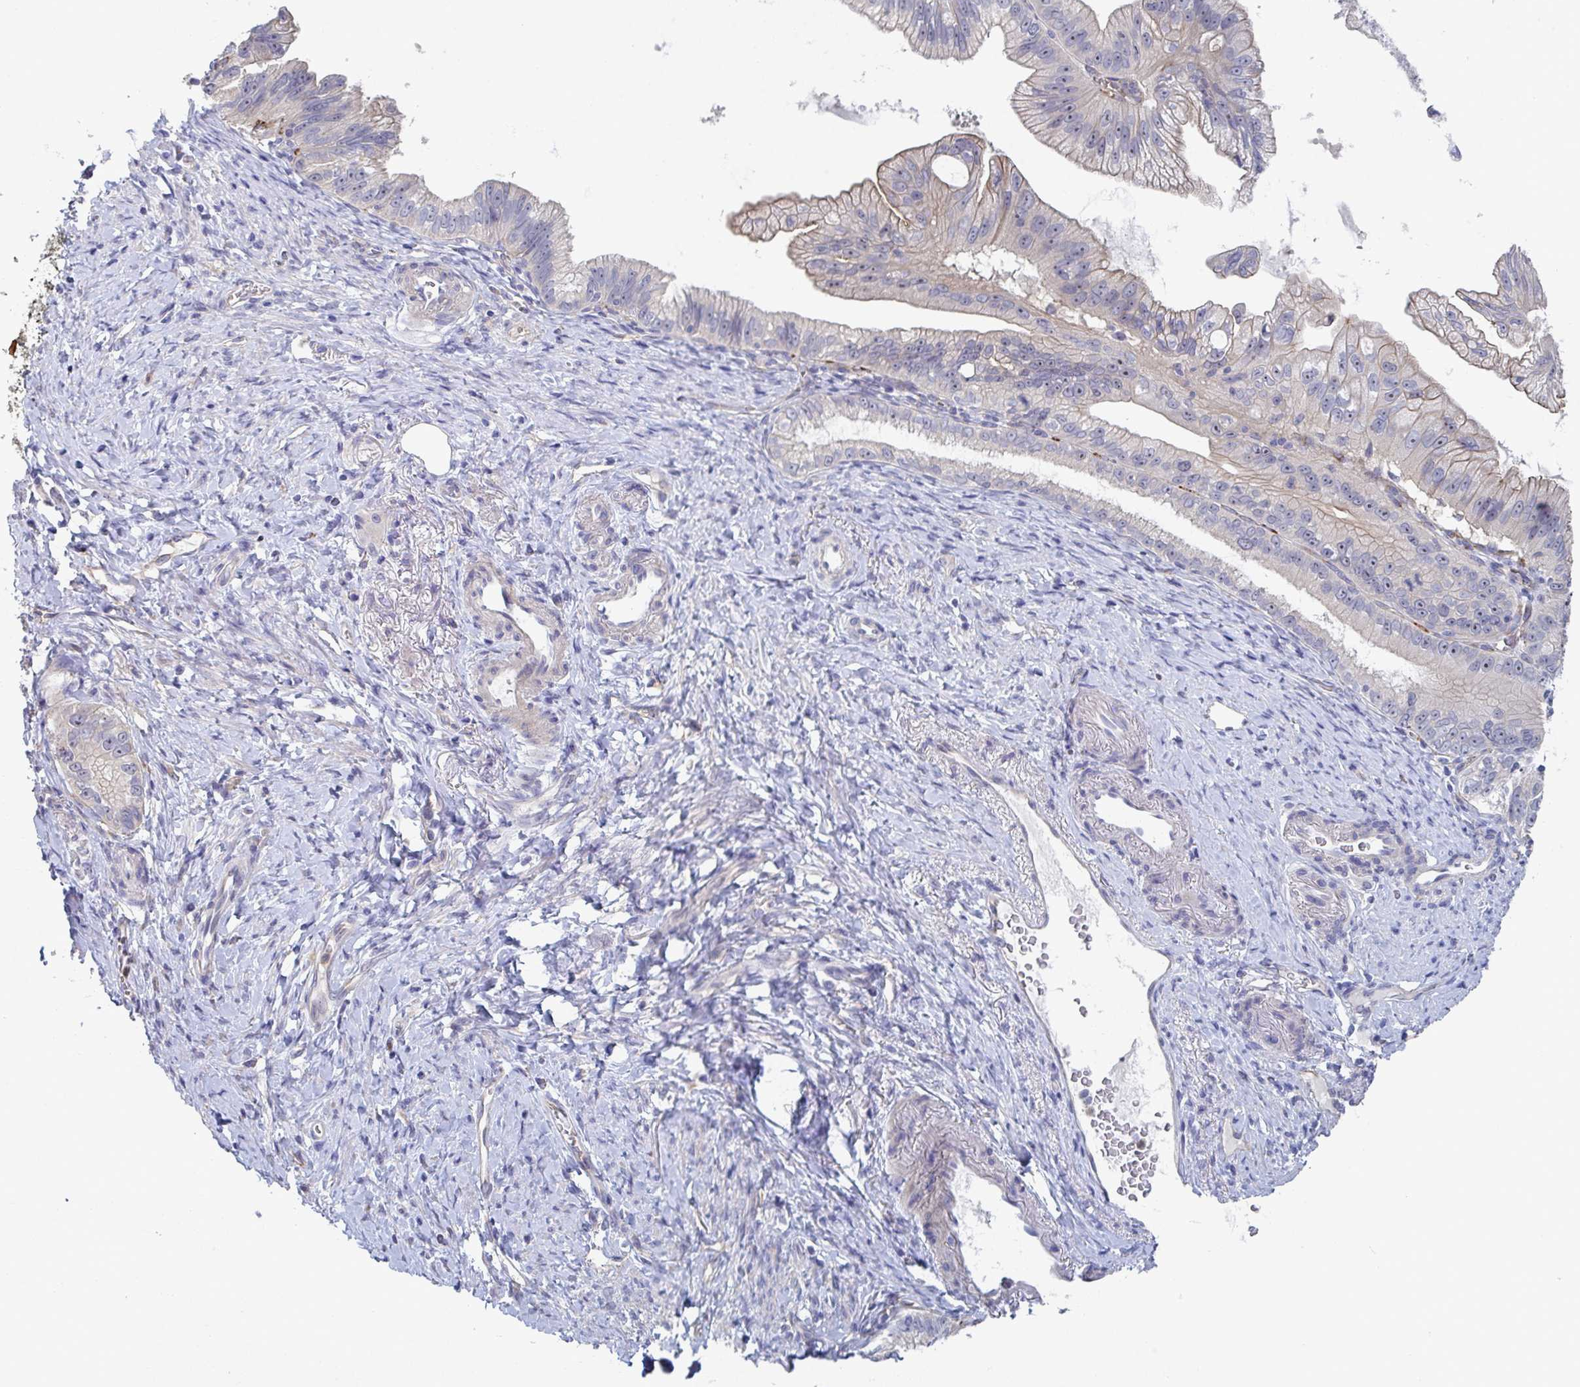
{"staining": {"intensity": "weak", "quantity": "<25%", "location": "cytoplasmic/membranous"}, "tissue": "pancreatic cancer", "cell_type": "Tumor cells", "image_type": "cancer", "snomed": [{"axis": "morphology", "description": "Adenocarcinoma, NOS"}, {"axis": "topography", "description": "Pancreas"}], "caption": "Immunohistochemistry image of human pancreatic adenocarcinoma stained for a protein (brown), which shows no positivity in tumor cells.", "gene": "ST14", "patient": {"sex": "male", "age": 70}}